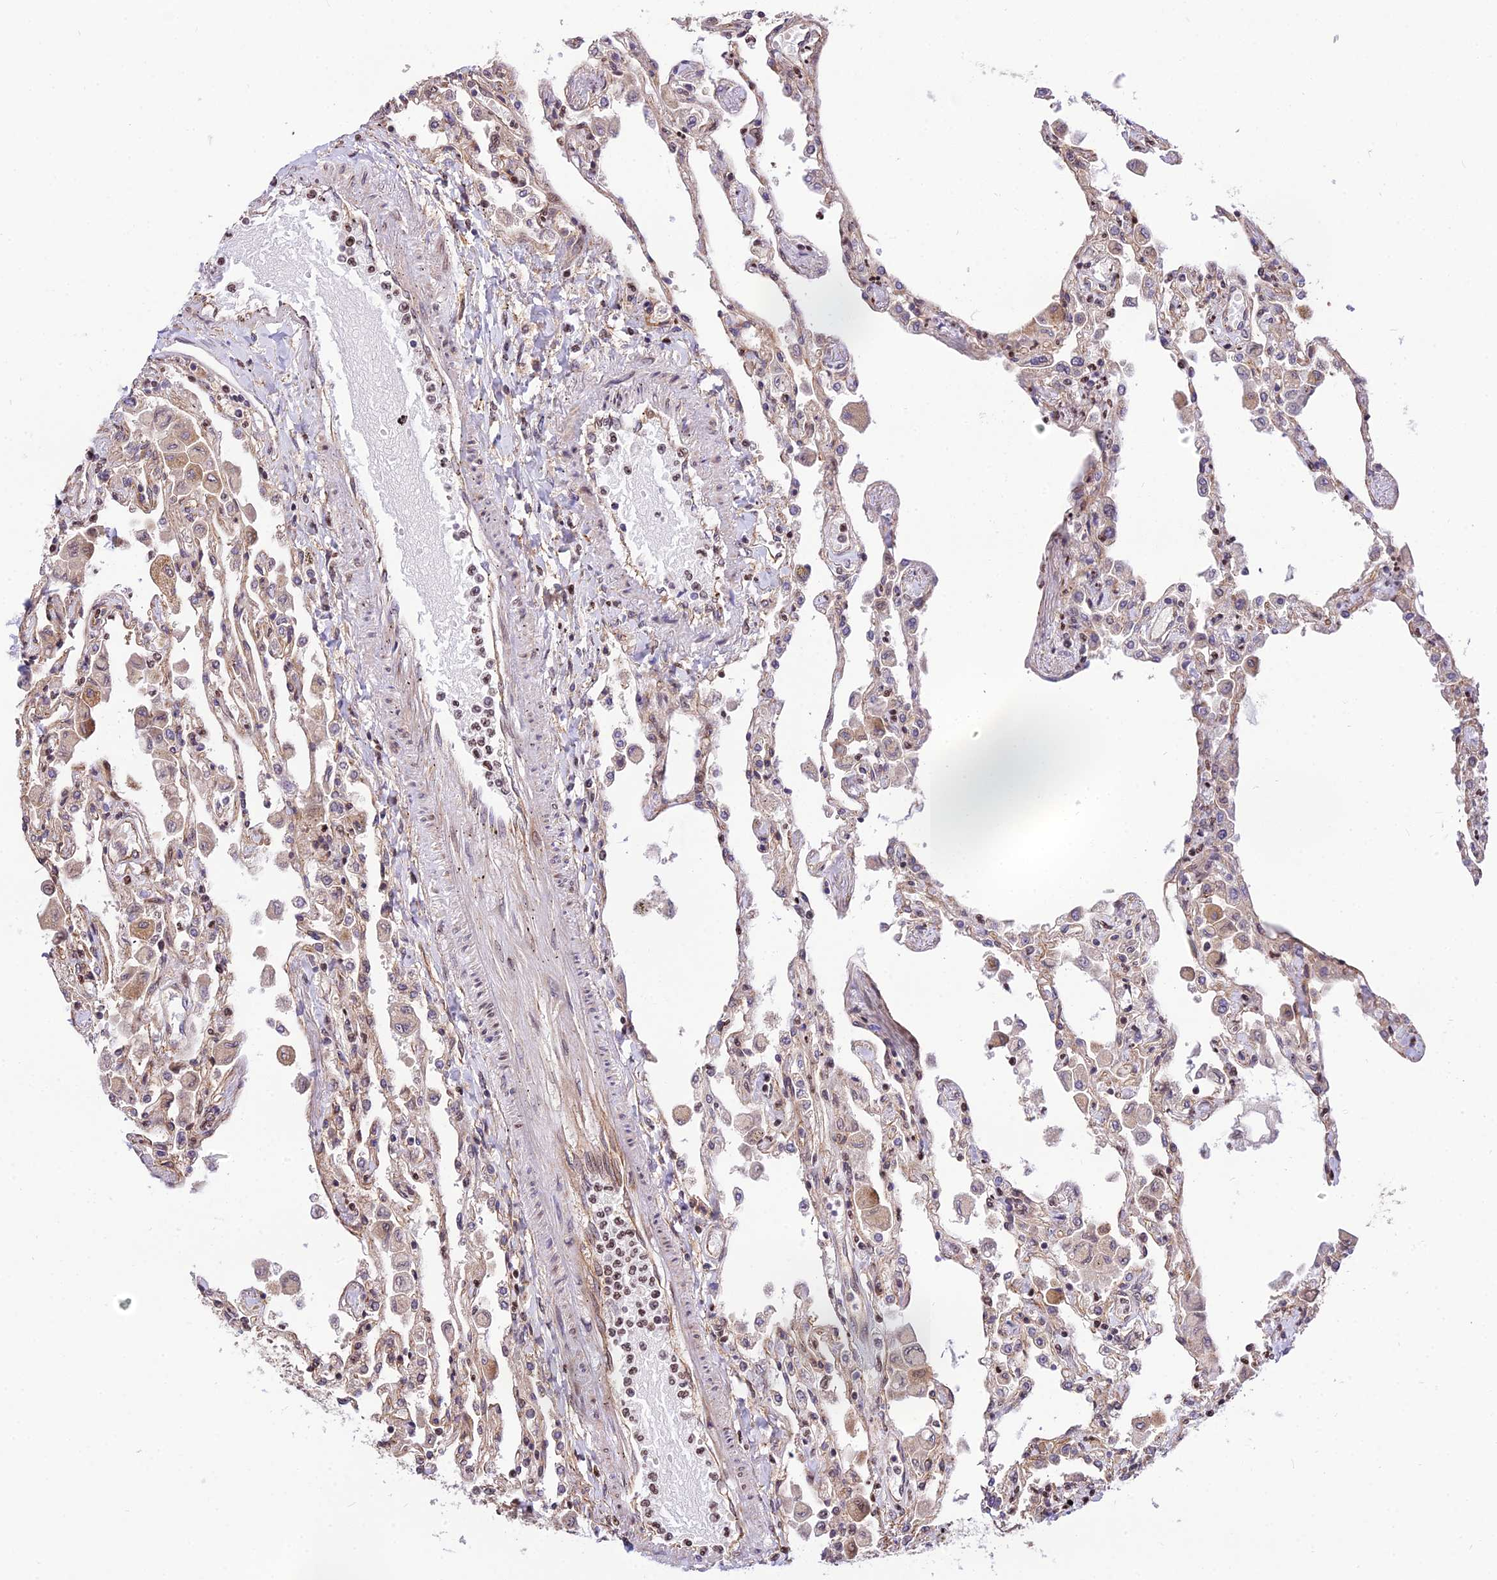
{"staining": {"intensity": "moderate", "quantity": ">75%", "location": "cytoplasmic/membranous,nuclear"}, "tissue": "lung", "cell_type": "Alveolar cells", "image_type": "normal", "snomed": [{"axis": "morphology", "description": "Normal tissue, NOS"}, {"axis": "topography", "description": "Bronchus"}, {"axis": "topography", "description": "Lung"}], "caption": "Immunohistochemical staining of unremarkable lung reveals >75% levels of moderate cytoplasmic/membranous,nuclear protein positivity in approximately >75% of alveolar cells. (DAB IHC with brightfield microscopy, high magnification).", "gene": "SMG6", "patient": {"sex": "female", "age": 49}}